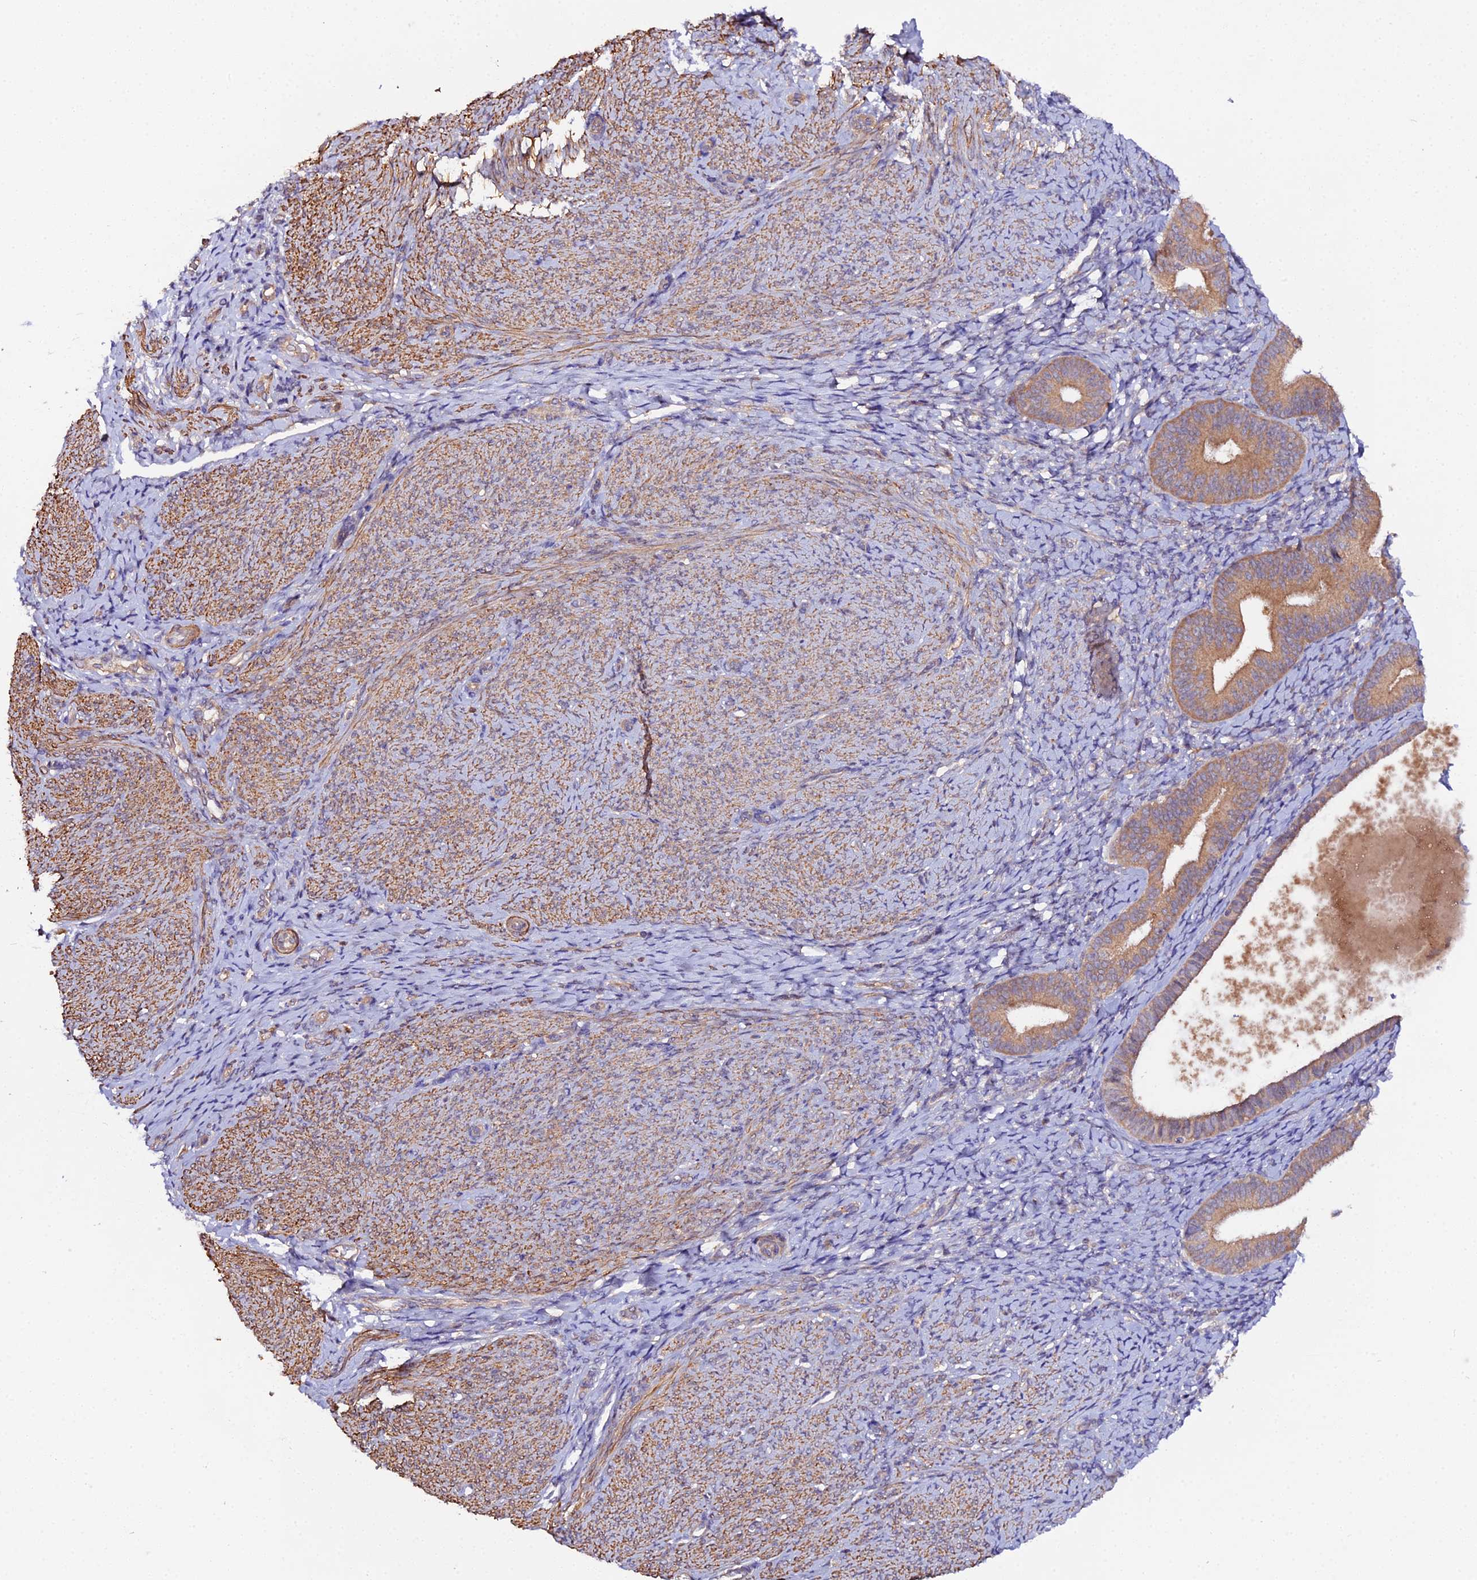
{"staining": {"intensity": "negative", "quantity": "none", "location": "none"}, "tissue": "endometrium", "cell_type": "Cells in endometrial stroma", "image_type": "normal", "snomed": [{"axis": "morphology", "description": "Normal tissue, NOS"}, {"axis": "topography", "description": "Endometrium"}], "caption": "Endometrium stained for a protein using immunohistochemistry (IHC) shows no expression cells in endometrial stroma.", "gene": "TRIM26", "patient": {"sex": "female", "age": 65}}